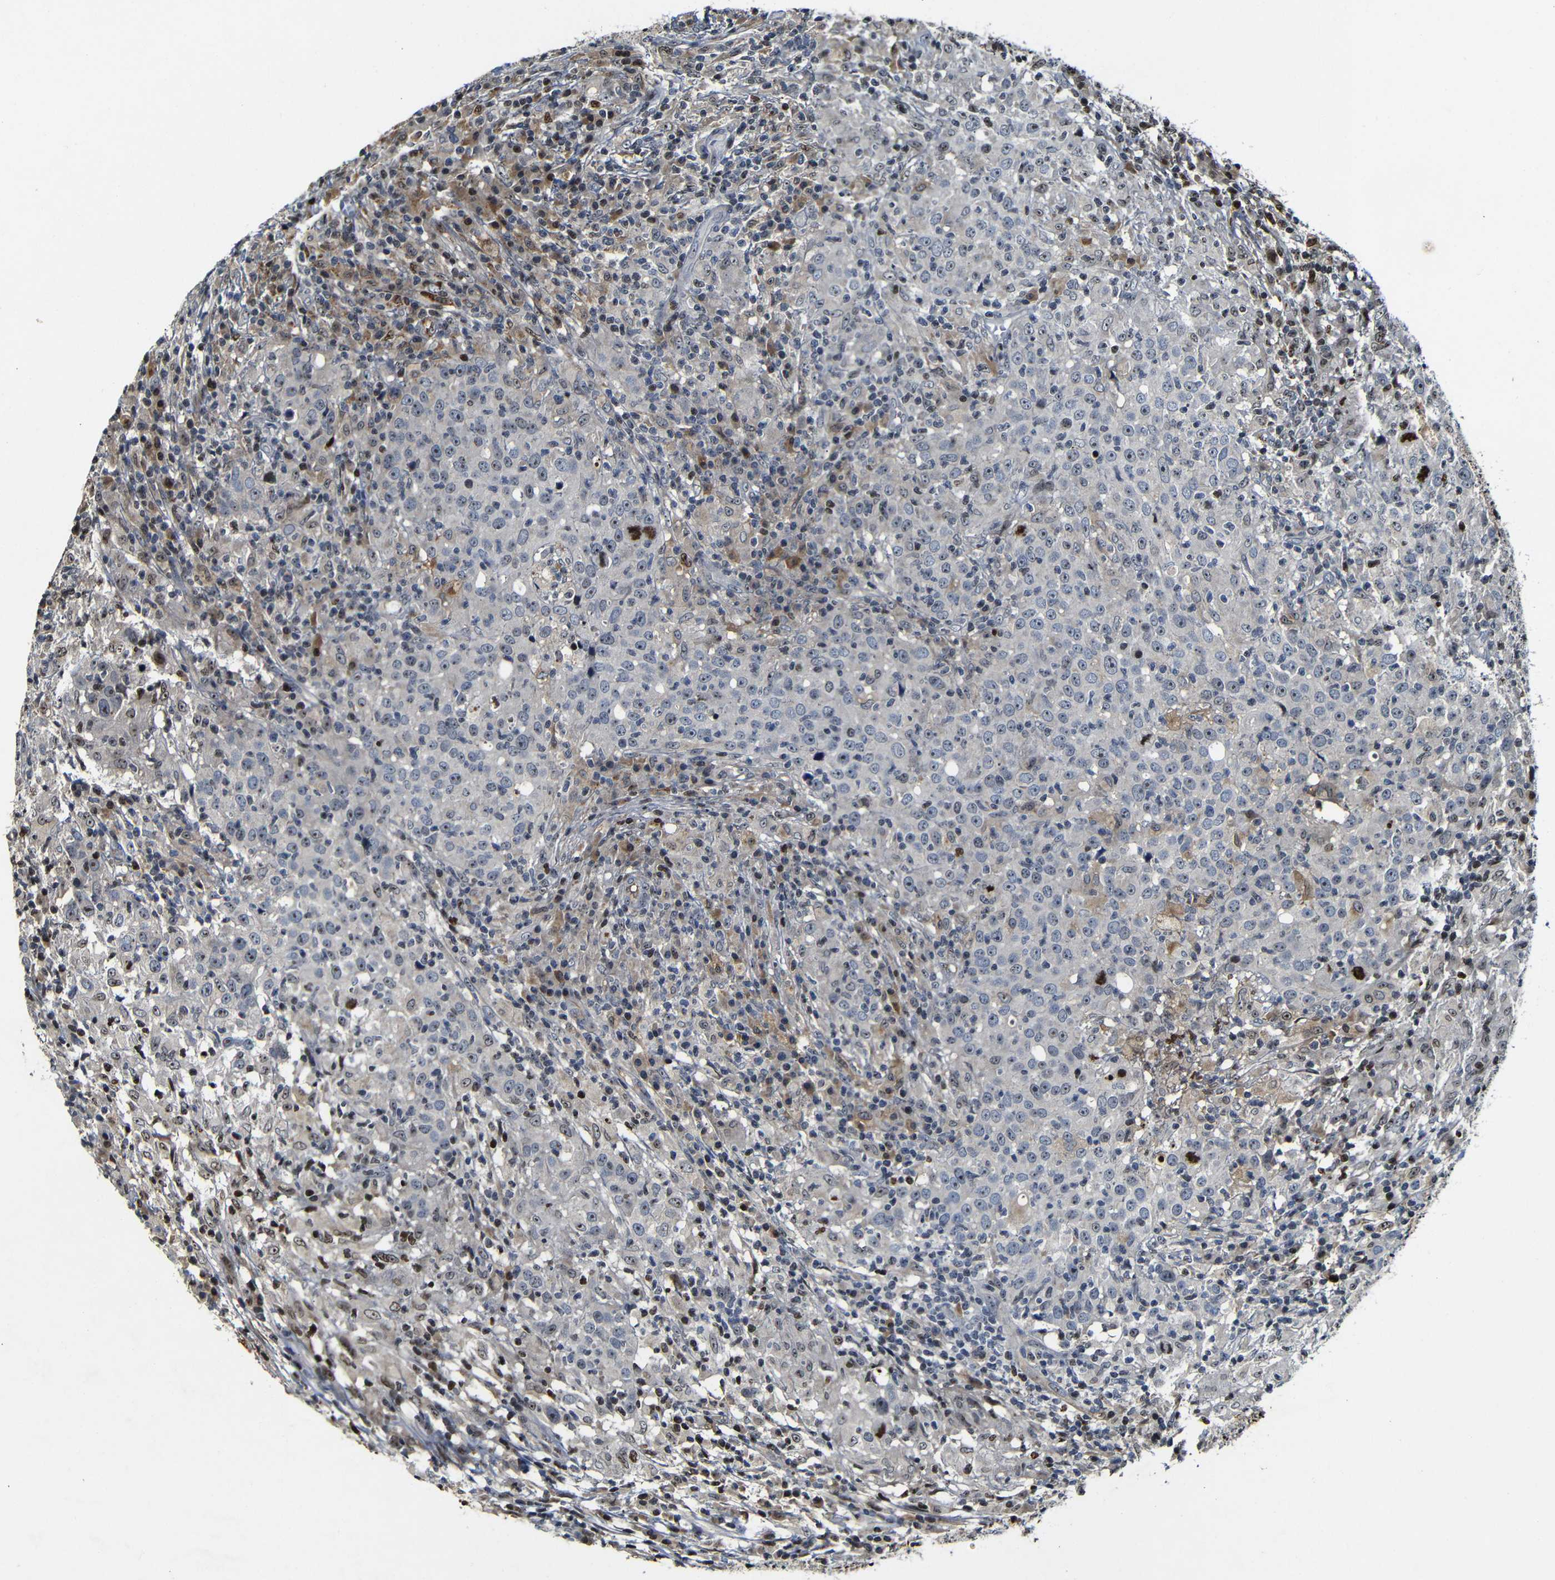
{"staining": {"intensity": "moderate", "quantity": "<25%", "location": "nuclear"}, "tissue": "head and neck cancer", "cell_type": "Tumor cells", "image_type": "cancer", "snomed": [{"axis": "morphology", "description": "Adenocarcinoma, NOS"}, {"axis": "topography", "description": "Salivary gland"}, {"axis": "topography", "description": "Head-Neck"}], "caption": "High-magnification brightfield microscopy of adenocarcinoma (head and neck) stained with DAB (brown) and counterstained with hematoxylin (blue). tumor cells exhibit moderate nuclear staining is appreciated in about<25% of cells.", "gene": "MYC", "patient": {"sex": "female", "age": 65}}